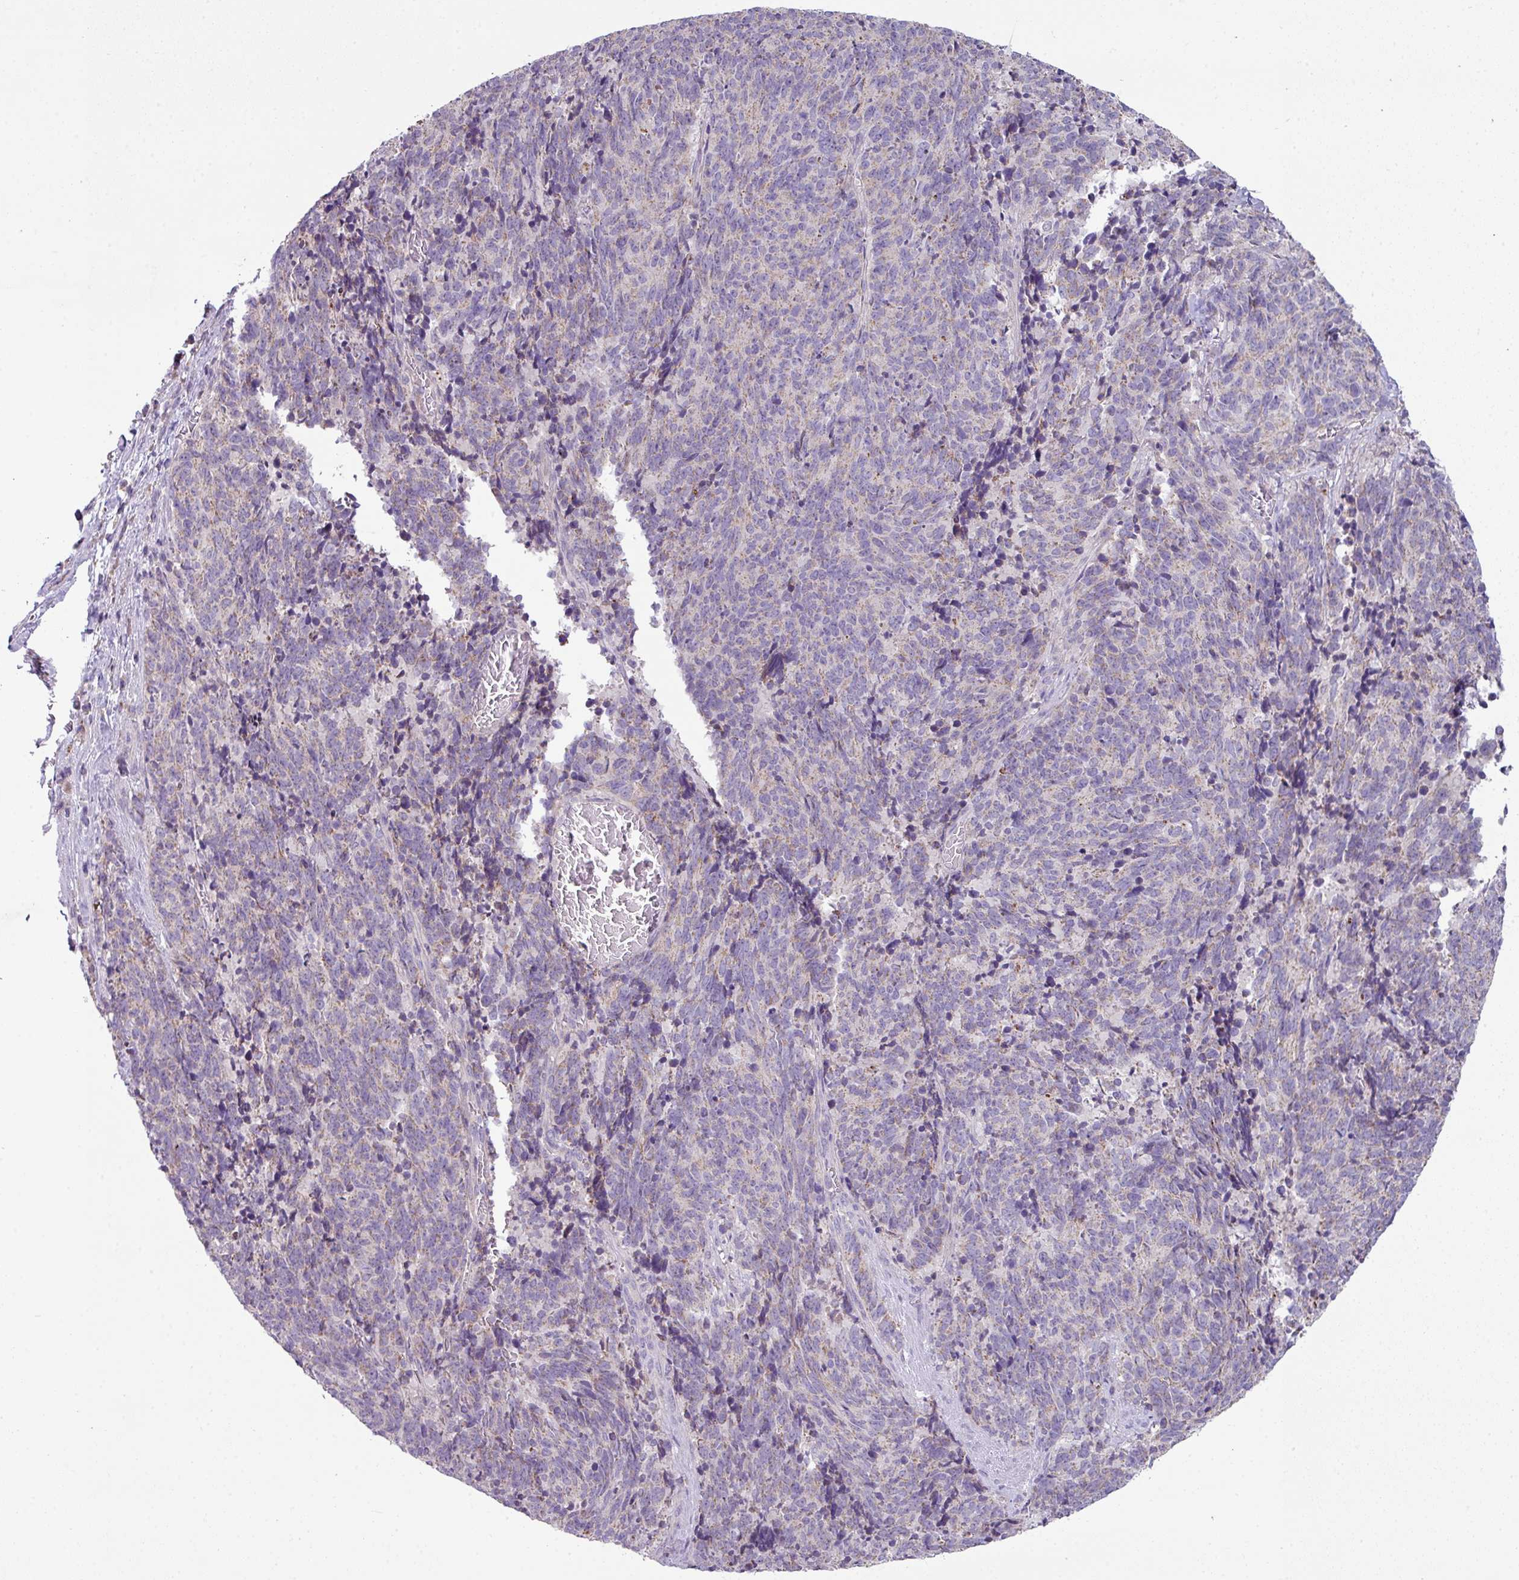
{"staining": {"intensity": "weak", "quantity": "<25%", "location": "cytoplasmic/membranous"}, "tissue": "cervical cancer", "cell_type": "Tumor cells", "image_type": "cancer", "snomed": [{"axis": "morphology", "description": "Squamous cell carcinoma, NOS"}, {"axis": "topography", "description": "Cervix"}], "caption": "Human cervical squamous cell carcinoma stained for a protein using immunohistochemistry (IHC) demonstrates no staining in tumor cells.", "gene": "LRRC9", "patient": {"sex": "female", "age": 29}}